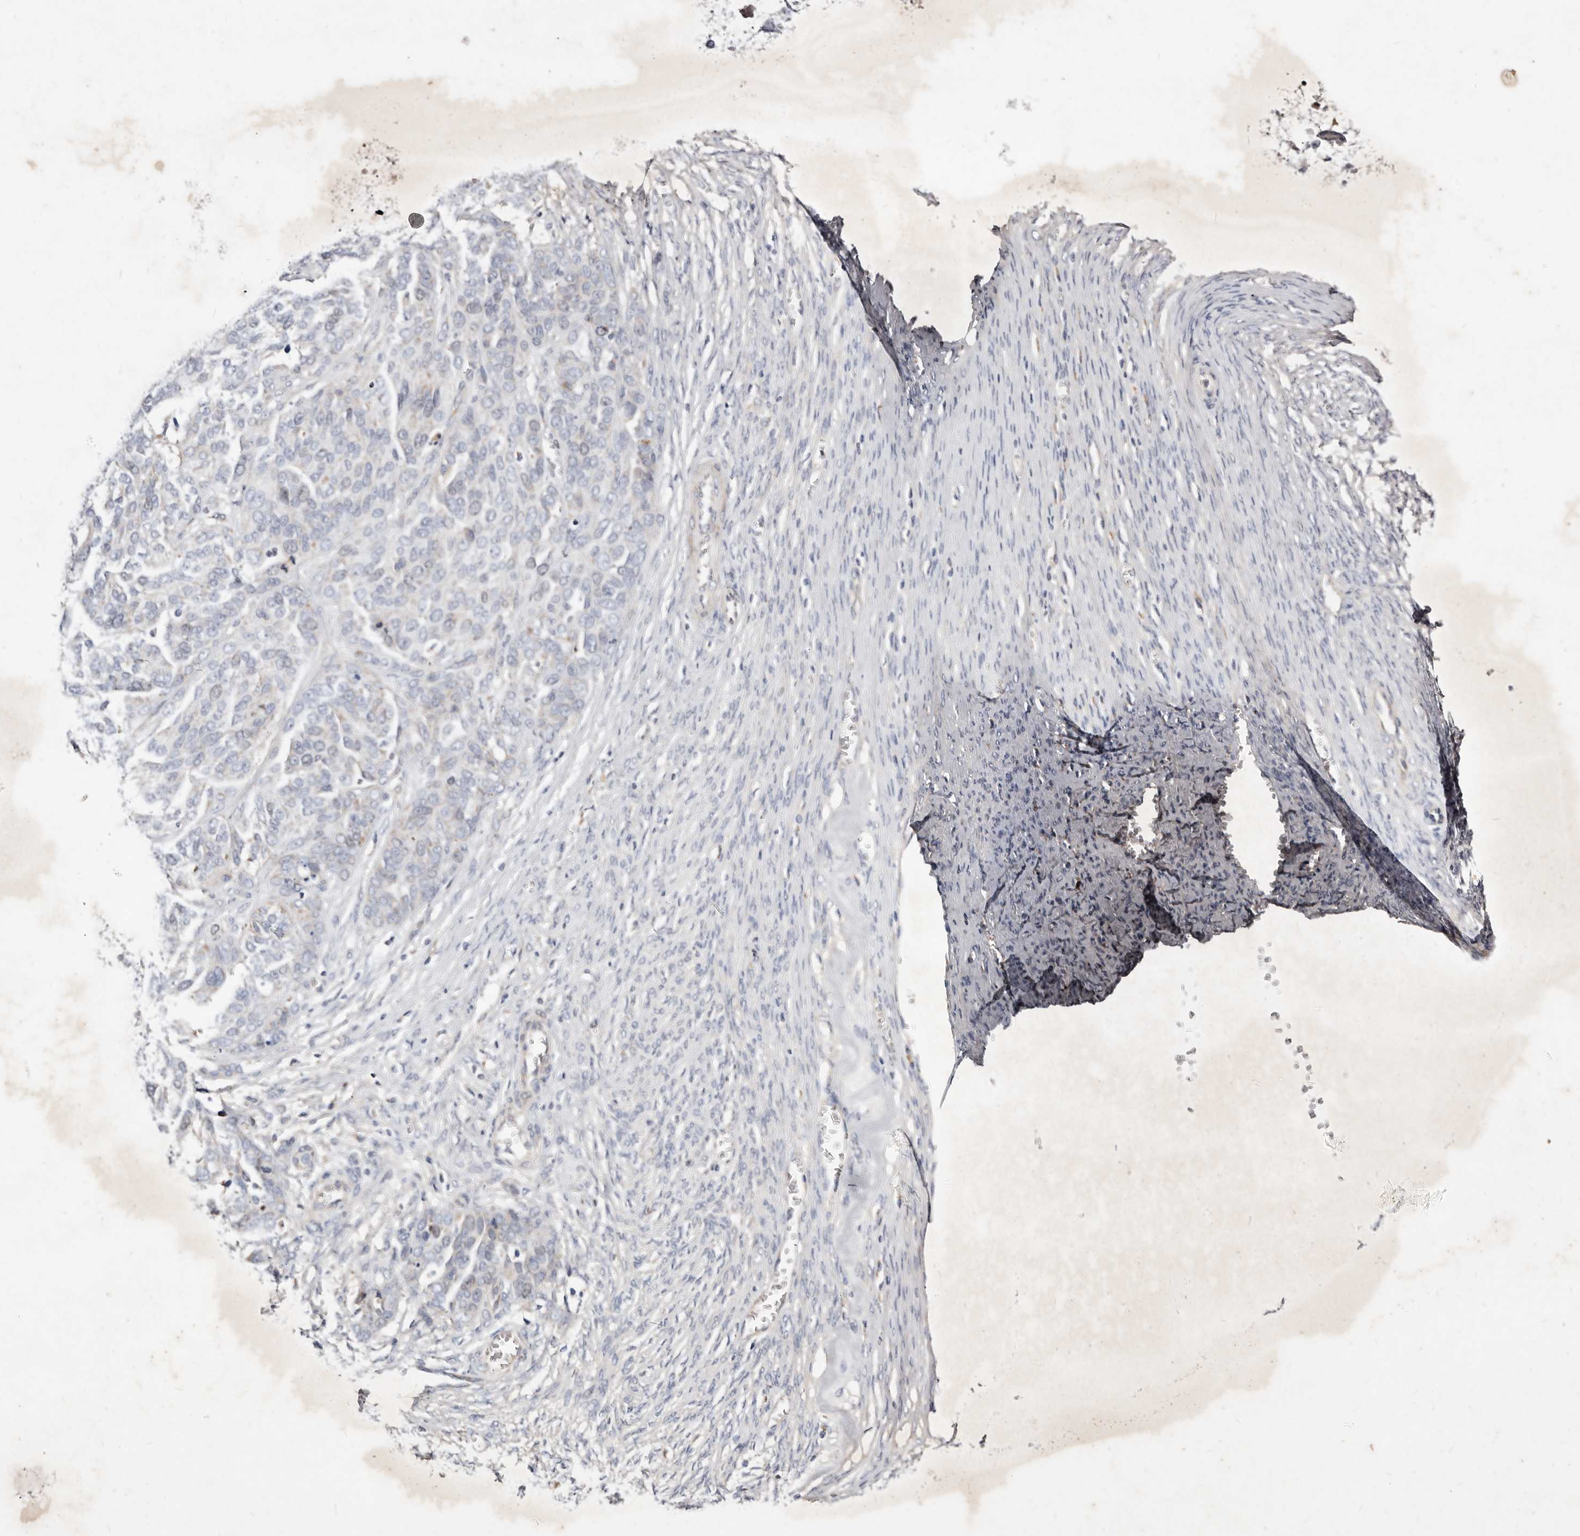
{"staining": {"intensity": "negative", "quantity": "none", "location": "none"}, "tissue": "ovarian cancer", "cell_type": "Tumor cells", "image_type": "cancer", "snomed": [{"axis": "morphology", "description": "Cystadenocarcinoma, serous, NOS"}, {"axis": "topography", "description": "Ovary"}], "caption": "Immunohistochemistry (IHC) histopathology image of neoplastic tissue: ovarian cancer stained with DAB reveals no significant protein expression in tumor cells. The staining was performed using DAB (3,3'-diaminobenzidine) to visualize the protein expression in brown, while the nuclei were stained in blue with hematoxylin (Magnification: 20x).", "gene": "SLC25A20", "patient": {"sex": "female", "age": 44}}